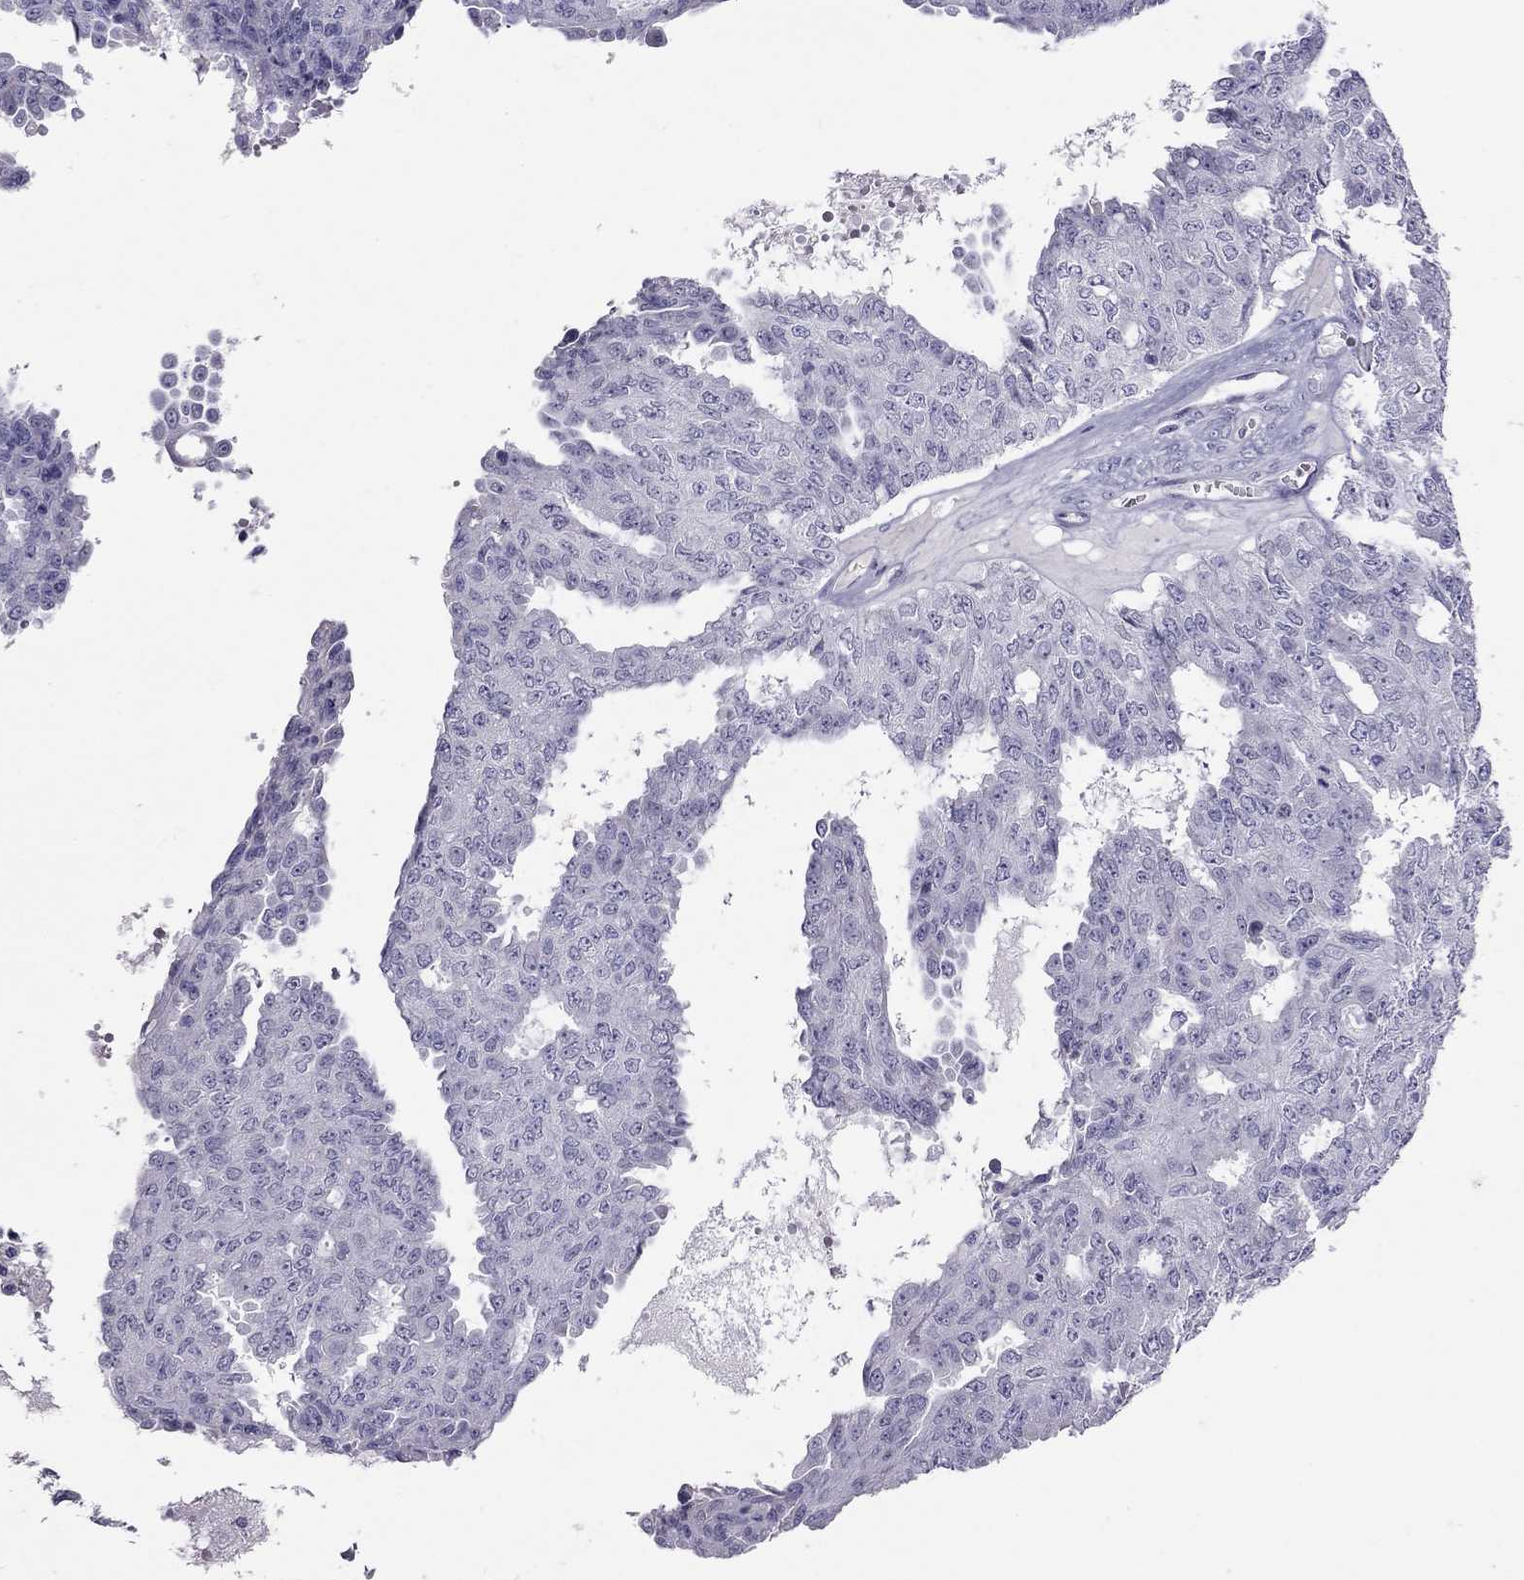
{"staining": {"intensity": "negative", "quantity": "none", "location": "none"}, "tissue": "ovarian cancer", "cell_type": "Tumor cells", "image_type": "cancer", "snomed": [{"axis": "morphology", "description": "Cystadenocarcinoma, serous, NOS"}, {"axis": "topography", "description": "Ovary"}], "caption": "The micrograph demonstrates no significant staining in tumor cells of ovarian cancer (serous cystadenocarcinoma).", "gene": "SLAMF1", "patient": {"sex": "female", "age": 71}}